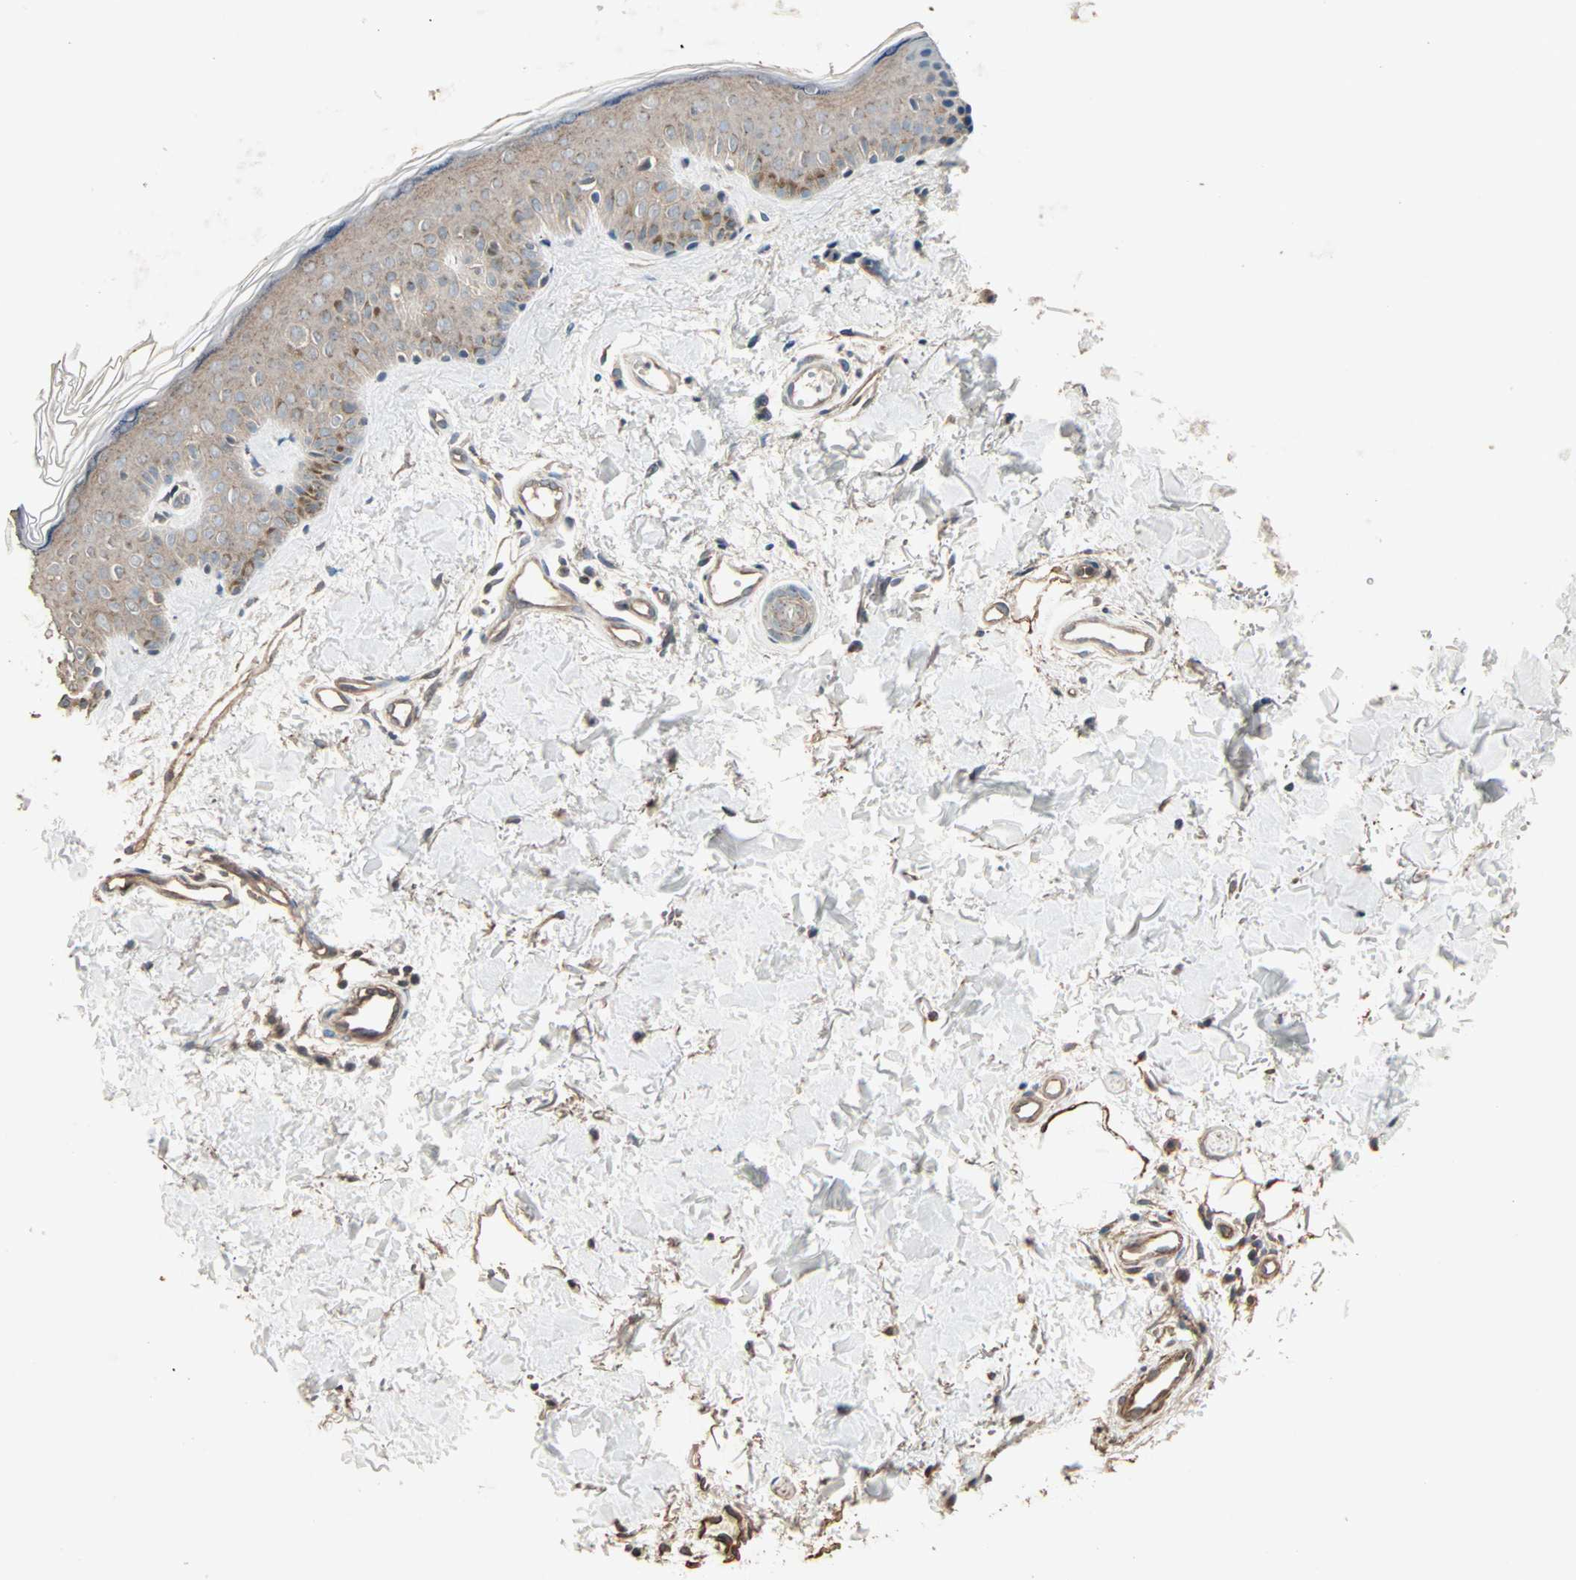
{"staining": {"intensity": "moderate", "quantity": ">75%", "location": "cytoplasmic/membranous"}, "tissue": "skin", "cell_type": "Fibroblasts", "image_type": "normal", "snomed": [{"axis": "morphology", "description": "Normal tissue, NOS"}, {"axis": "topography", "description": "Skin"}], "caption": "The immunohistochemical stain shows moderate cytoplasmic/membranous expression in fibroblasts of unremarkable skin. The staining is performed using DAB brown chromogen to label protein expression. The nuclei are counter-stained blue using hematoxylin.", "gene": "GALNT3", "patient": {"sex": "male", "age": 67}}